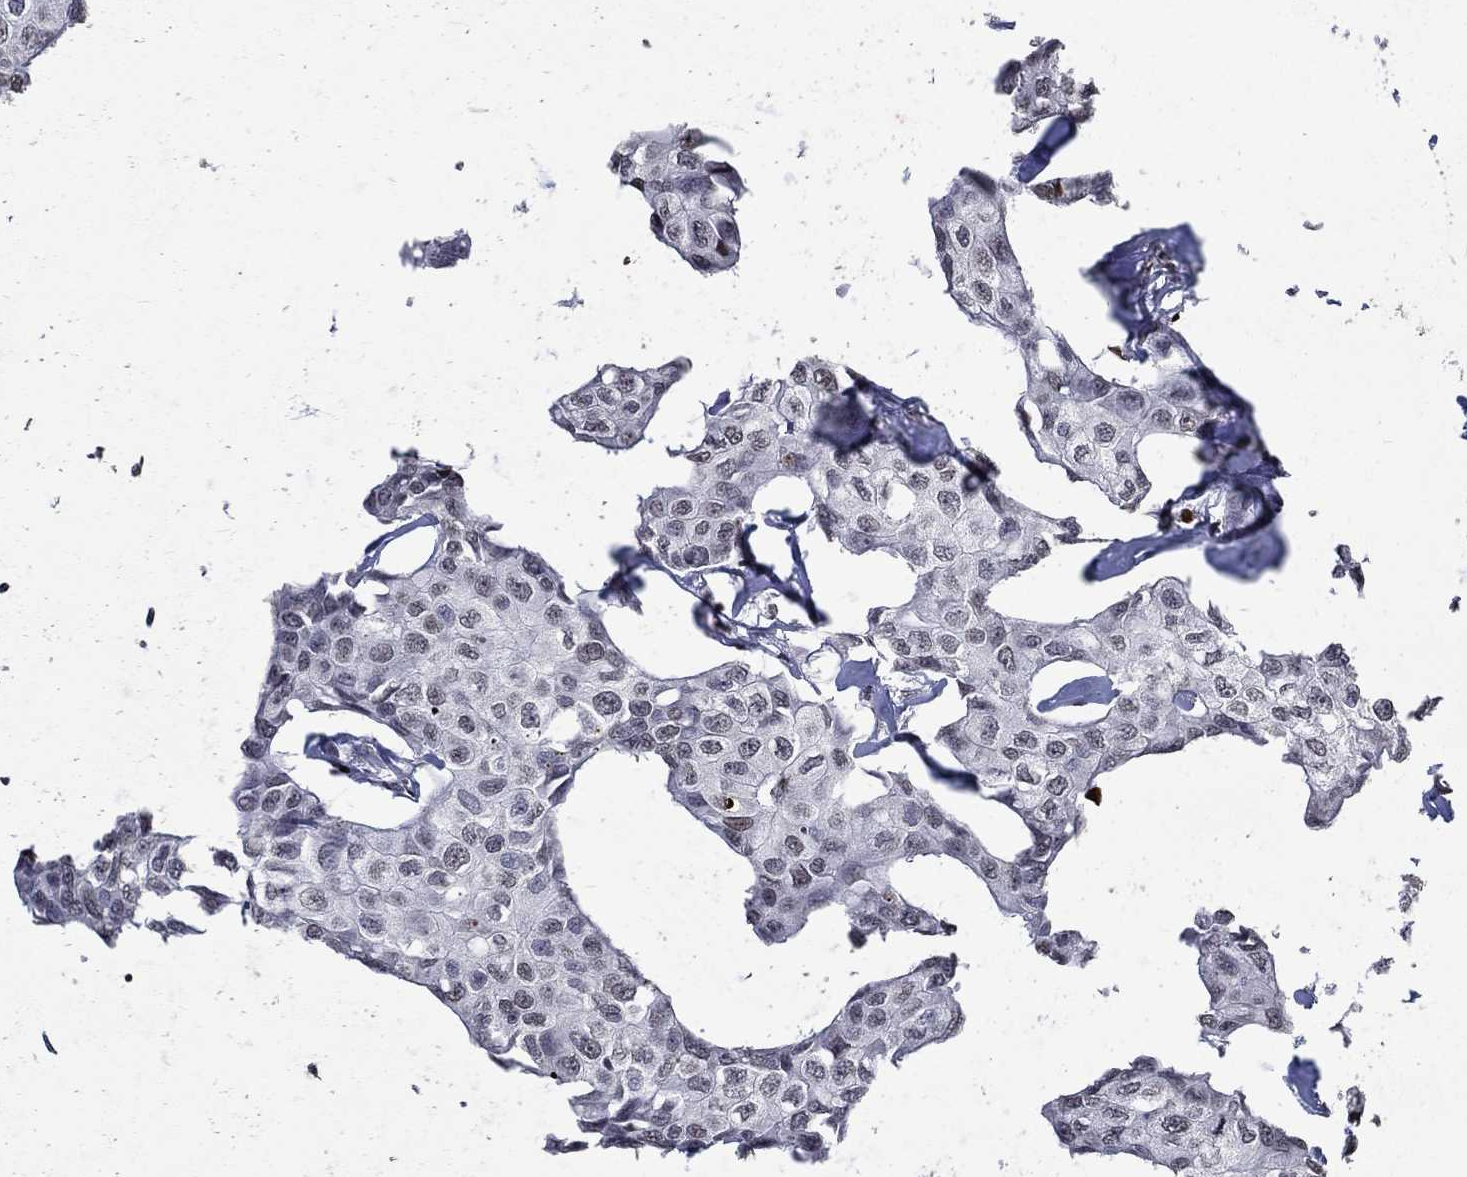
{"staining": {"intensity": "negative", "quantity": "none", "location": "none"}, "tissue": "breast cancer", "cell_type": "Tumor cells", "image_type": "cancer", "snomed": [{"axis": "morphology", "description": "Duct carcinoma"}, {"axis": "topography", "description": "Breast"}], "caption": "Immunohistochemistry (IHC) image of human breast infiltrating ductal carcinoma stained for a protein (brown), which reveals no staining in tumor cells.", "gene": "SRSF3", "patient": {"sex": "female", "age": 80}}